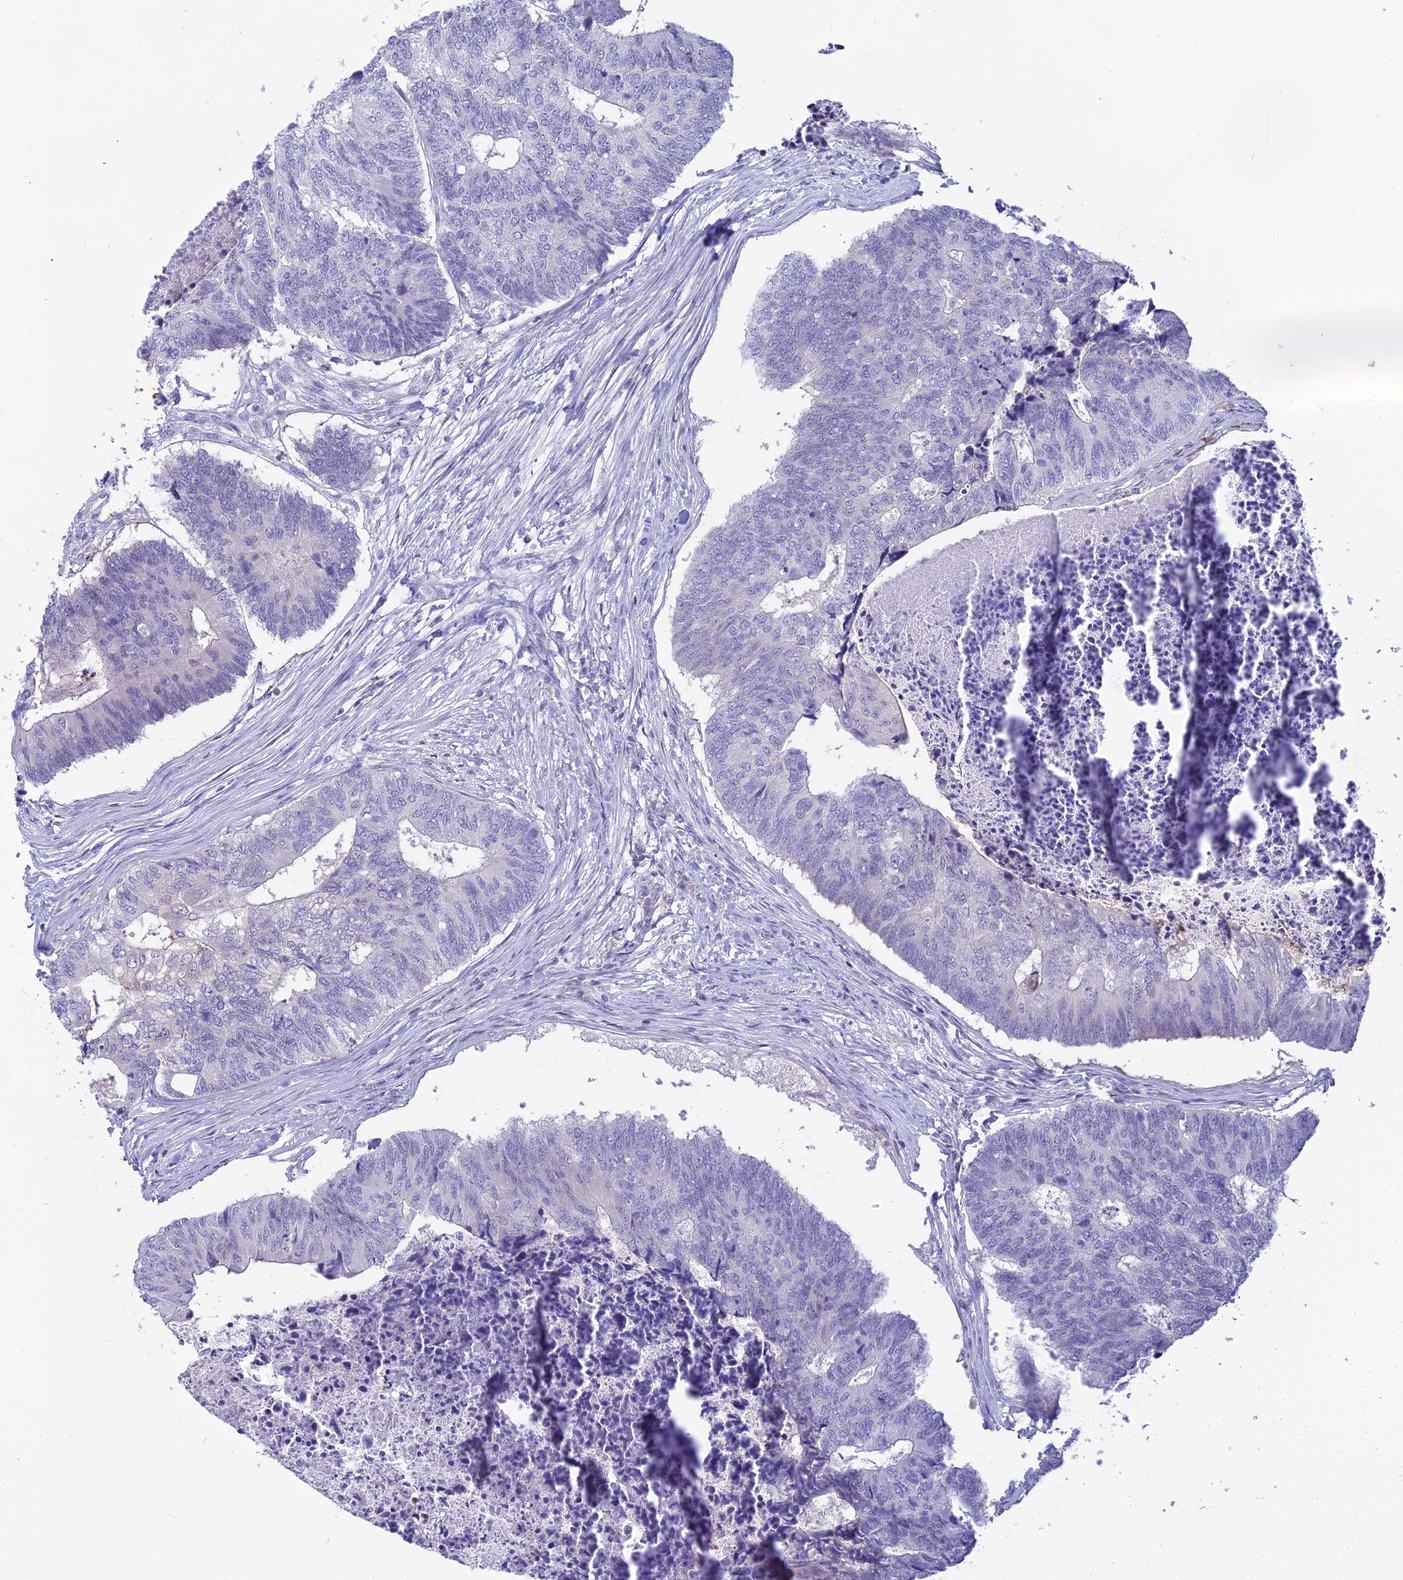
{"staining": {"intensity": "negative", "quantity": "none", "location": "none"}, "tissue": "colorectal cancer", "cell_type": "Tumor cells", "image_type": "cancer", "snomed": [{"axis": "morphology", "description": "Adenocarcinoma, NOS"}, {"axis": "topography", "description": "Colon"}], "caption": "Immunohistochemistry (IHC) of colorectal cancer (adenocarcinoma) exhibits no expression in tumor cells.", "gene": "ZMIZ1", "patient": {"sex": "female", "age": 67}}